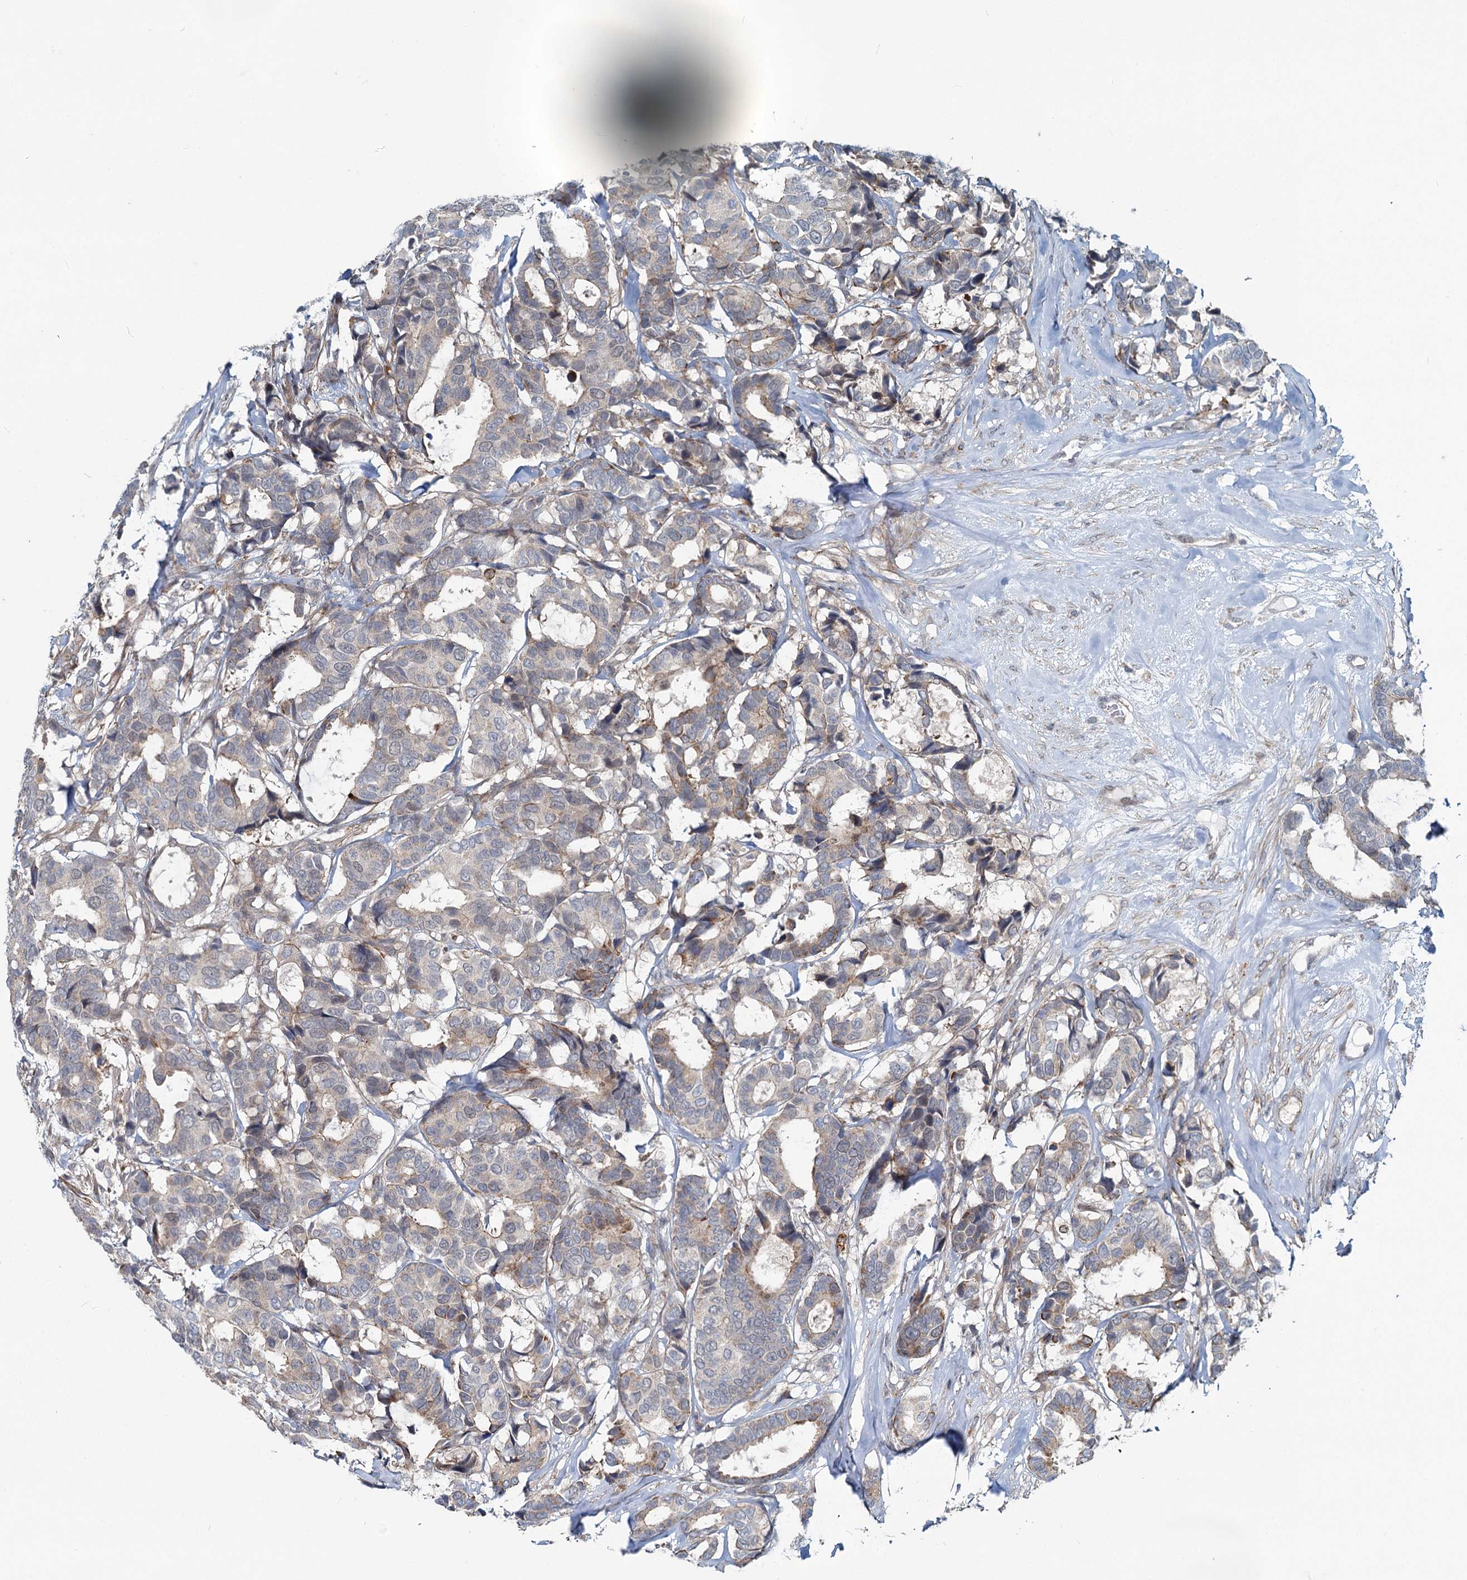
{"staining": {"intensity": "weak", "quantity": "<25%", "location": "cytoplasmic/membranous"}, "tissue": "breast cancer", "cell_type": "Tumor cells", "image_type": "cancer", "snomed": [{"axis": "morphology", "description": "Duct carcinoma"}, {"axis": "topography", "description": "Breast"}], "caption": "IHC of human breast cancer (infiltrating ductal carcinoma) shows no positivity in tumor cells.", "gene": "ADCY2", "patient": {"sex": "female", "age": 87}}